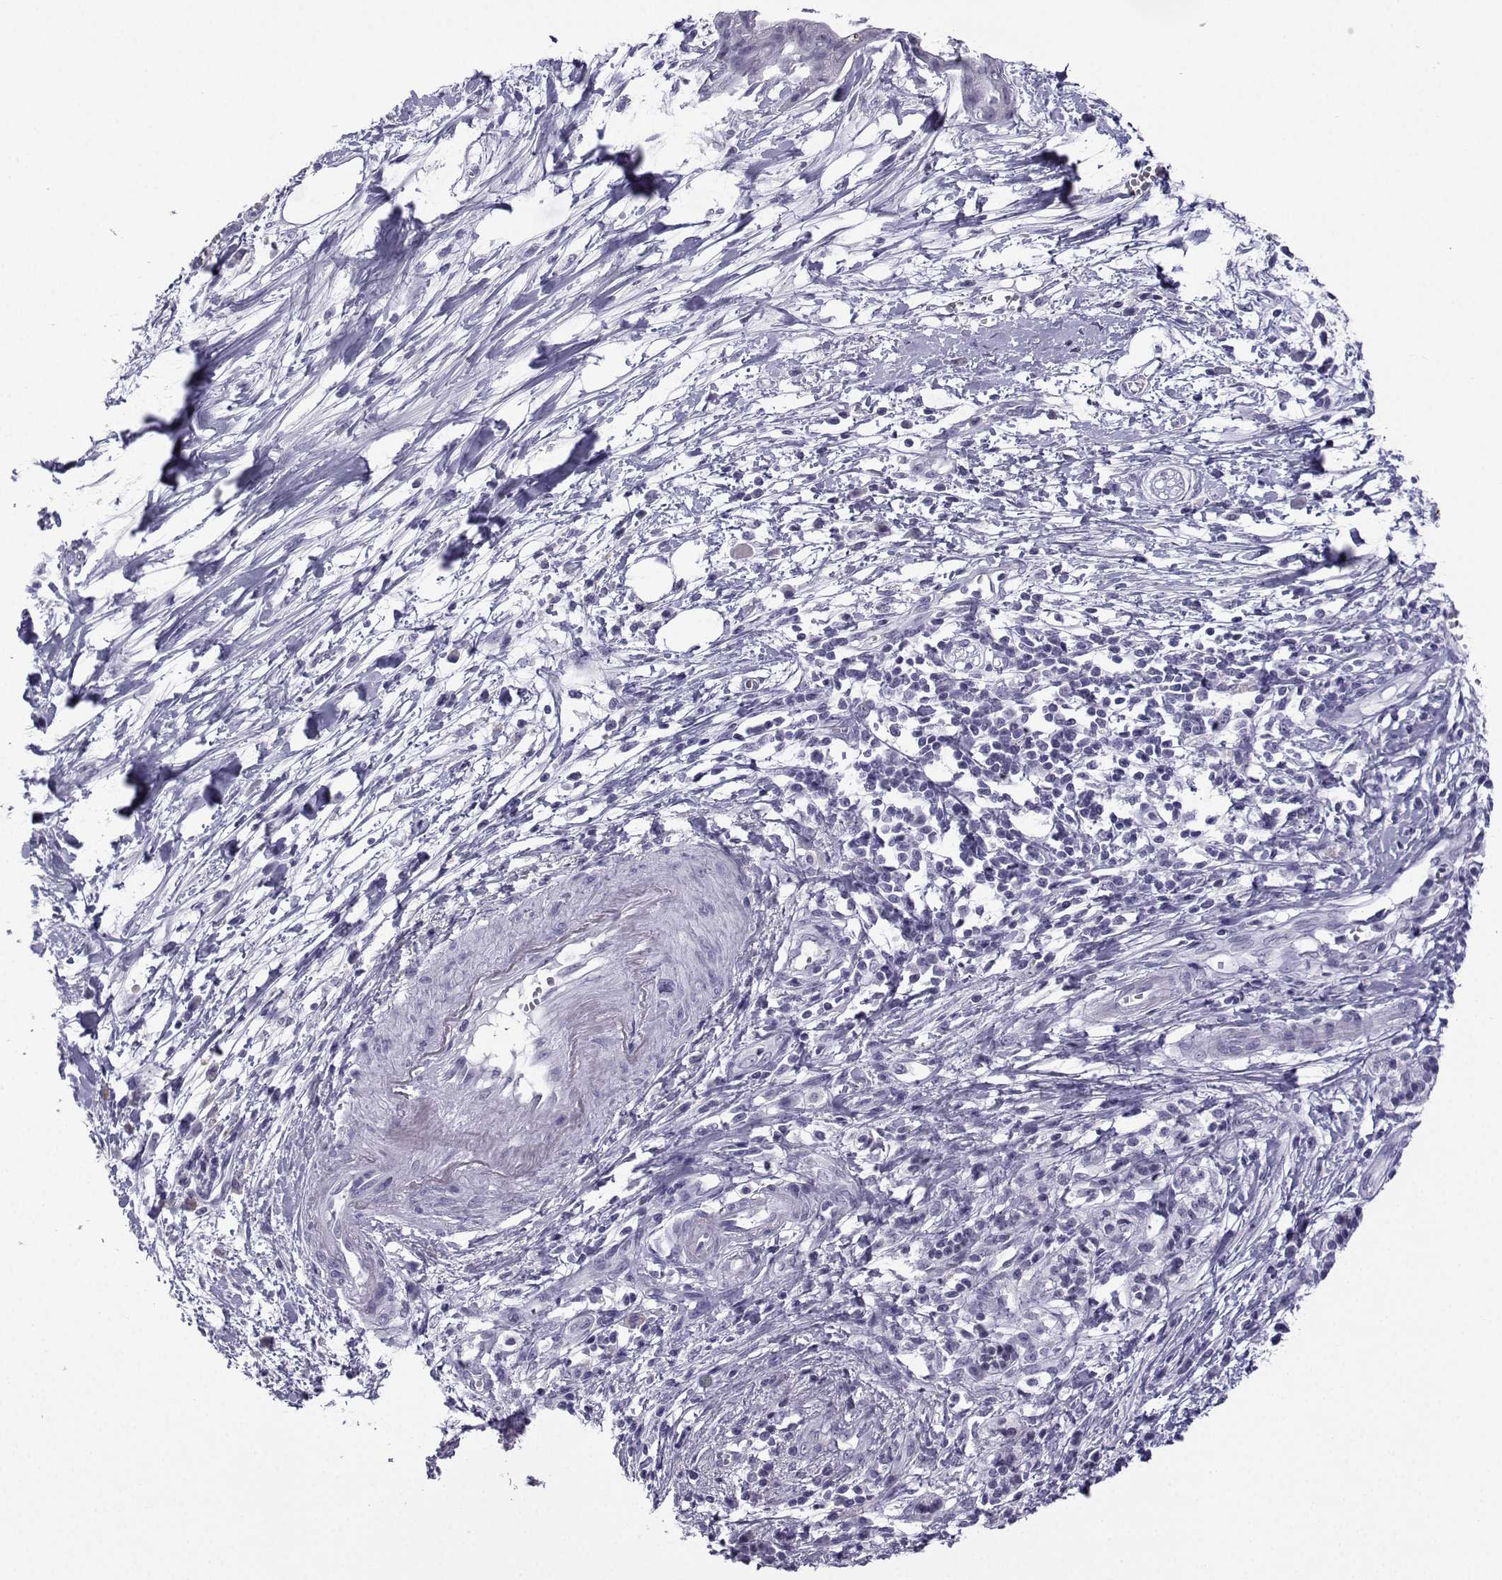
{"staining": {"intensity": "negative", "quantity": "none", "location": "none"}, "tissue": "pancreatic cancer", "cell_type": "Tumor cells", "image_type": "cancer", "snomed": [{"axis": "morphology", "description": "Normal tissue, NOS"}, {"axis": "morphology", "description": "Adenocarcinoma, NOS"}, {"axis": "topography", "description": "Lymph node"}, {"axis": "topography", "description": "Pancreas"}], "caption": "Immunohistochemistry (IHC) micrograph of human pancreatic adenocarcinoma stained for a protein (brown), which demonstrates no expression in tumor cells. The staining was performed using DAB to visualize the protein expression in brown, while the nuclei were stained in blue with hematoxylin (Magnification: 20x).", "gene": "MRGBP", "patient": {"sex": "female", "age": 58}}